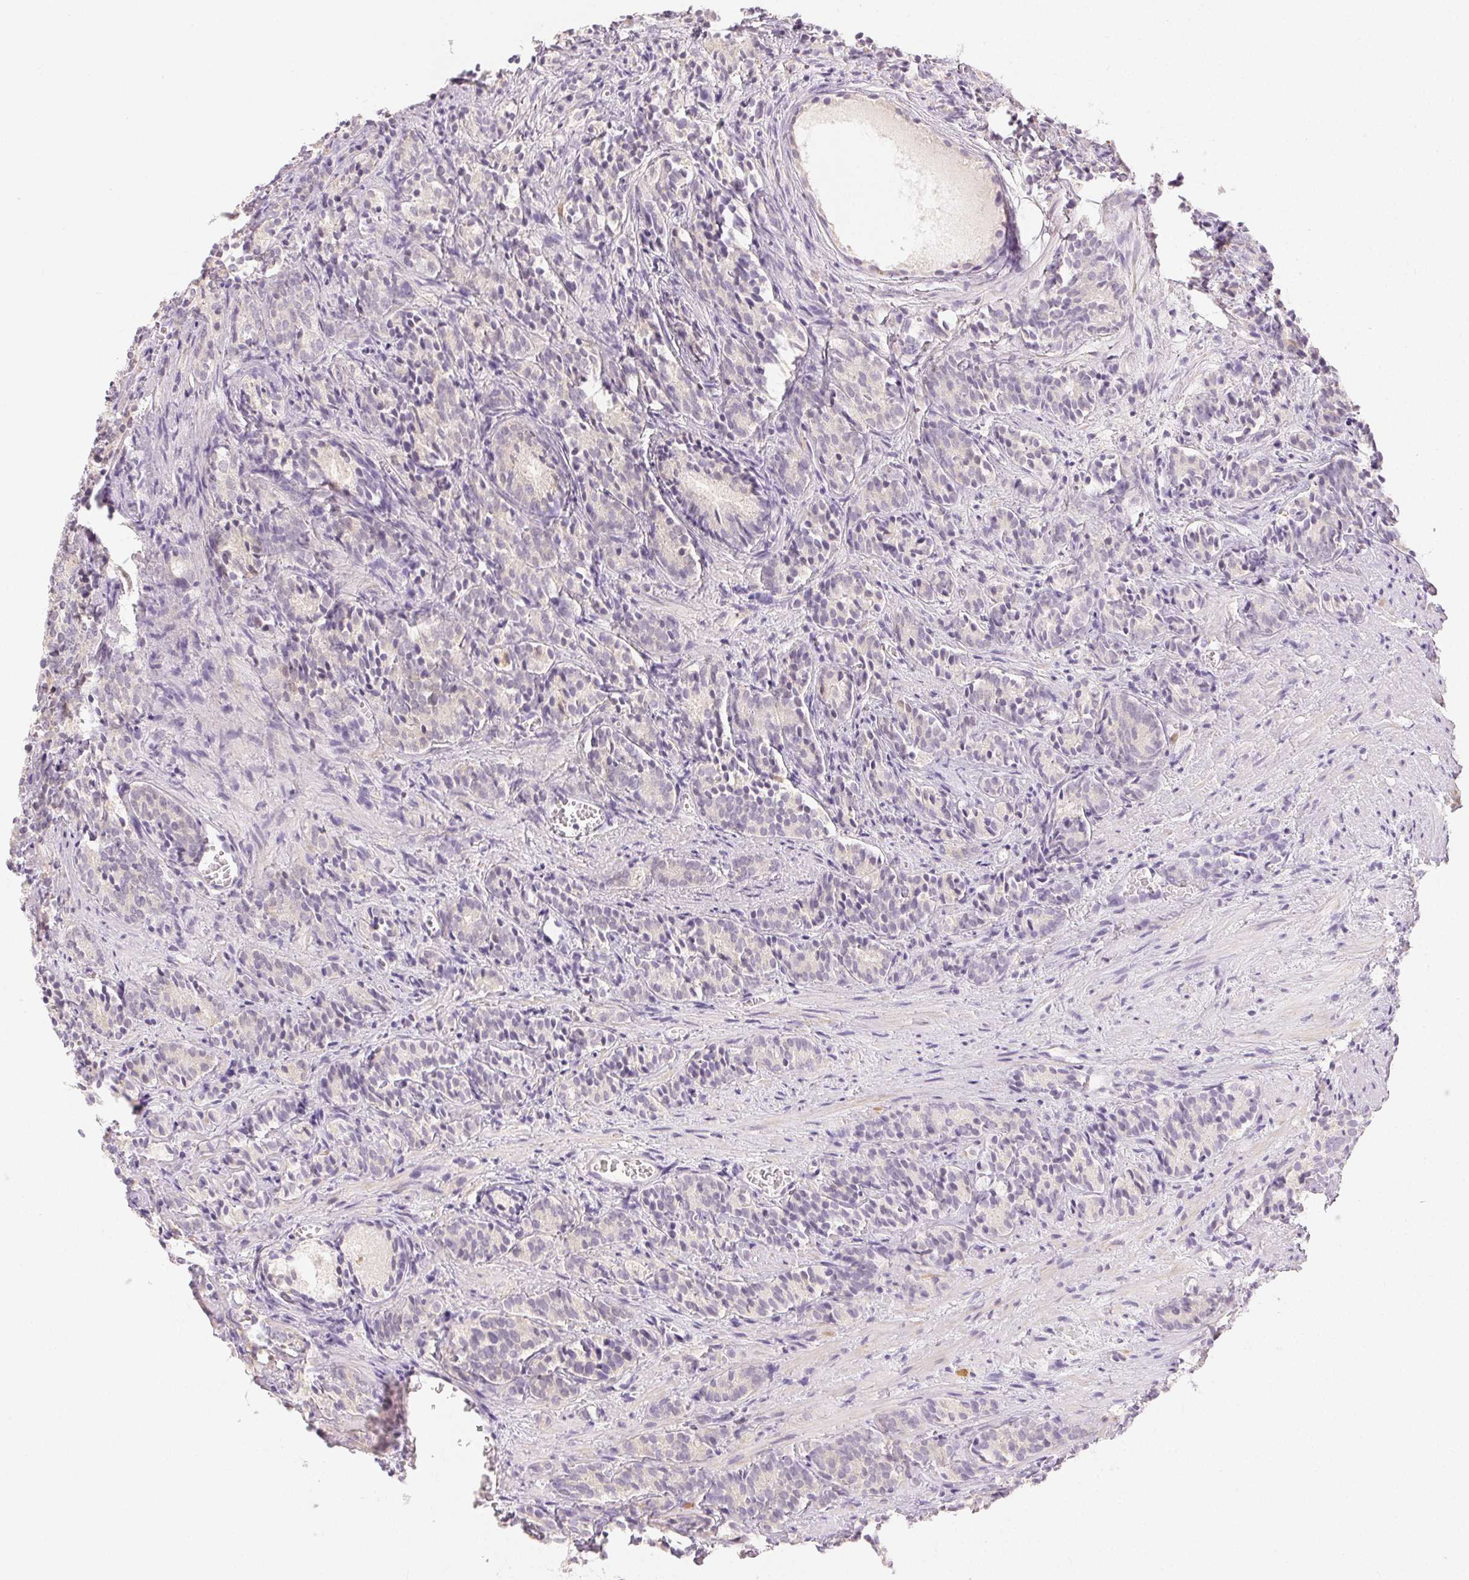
{"staining": {"intensity": "negative", "quantity": "none", "location": "none"}, "tissue": "prostate cancer", "cell_type": "Tumor cells", "image_type": "cancer", "snomed": [{"axis": "morphology", "description": "Adenocarcinoma, High grade"}, {"axis": "topography", "description": "Prostate"}], "caption": "This is a histopathology image of IHC staining of prostate high-grade adenocarcinoma, which shows no expression in tumor cells. Brightfield microscopy of IHC stained with DAB (brown) and hematoxylin (blue), captured at high magnification.", "gene": "MIOX", "patient": {"sex": "male", "age": 84}}